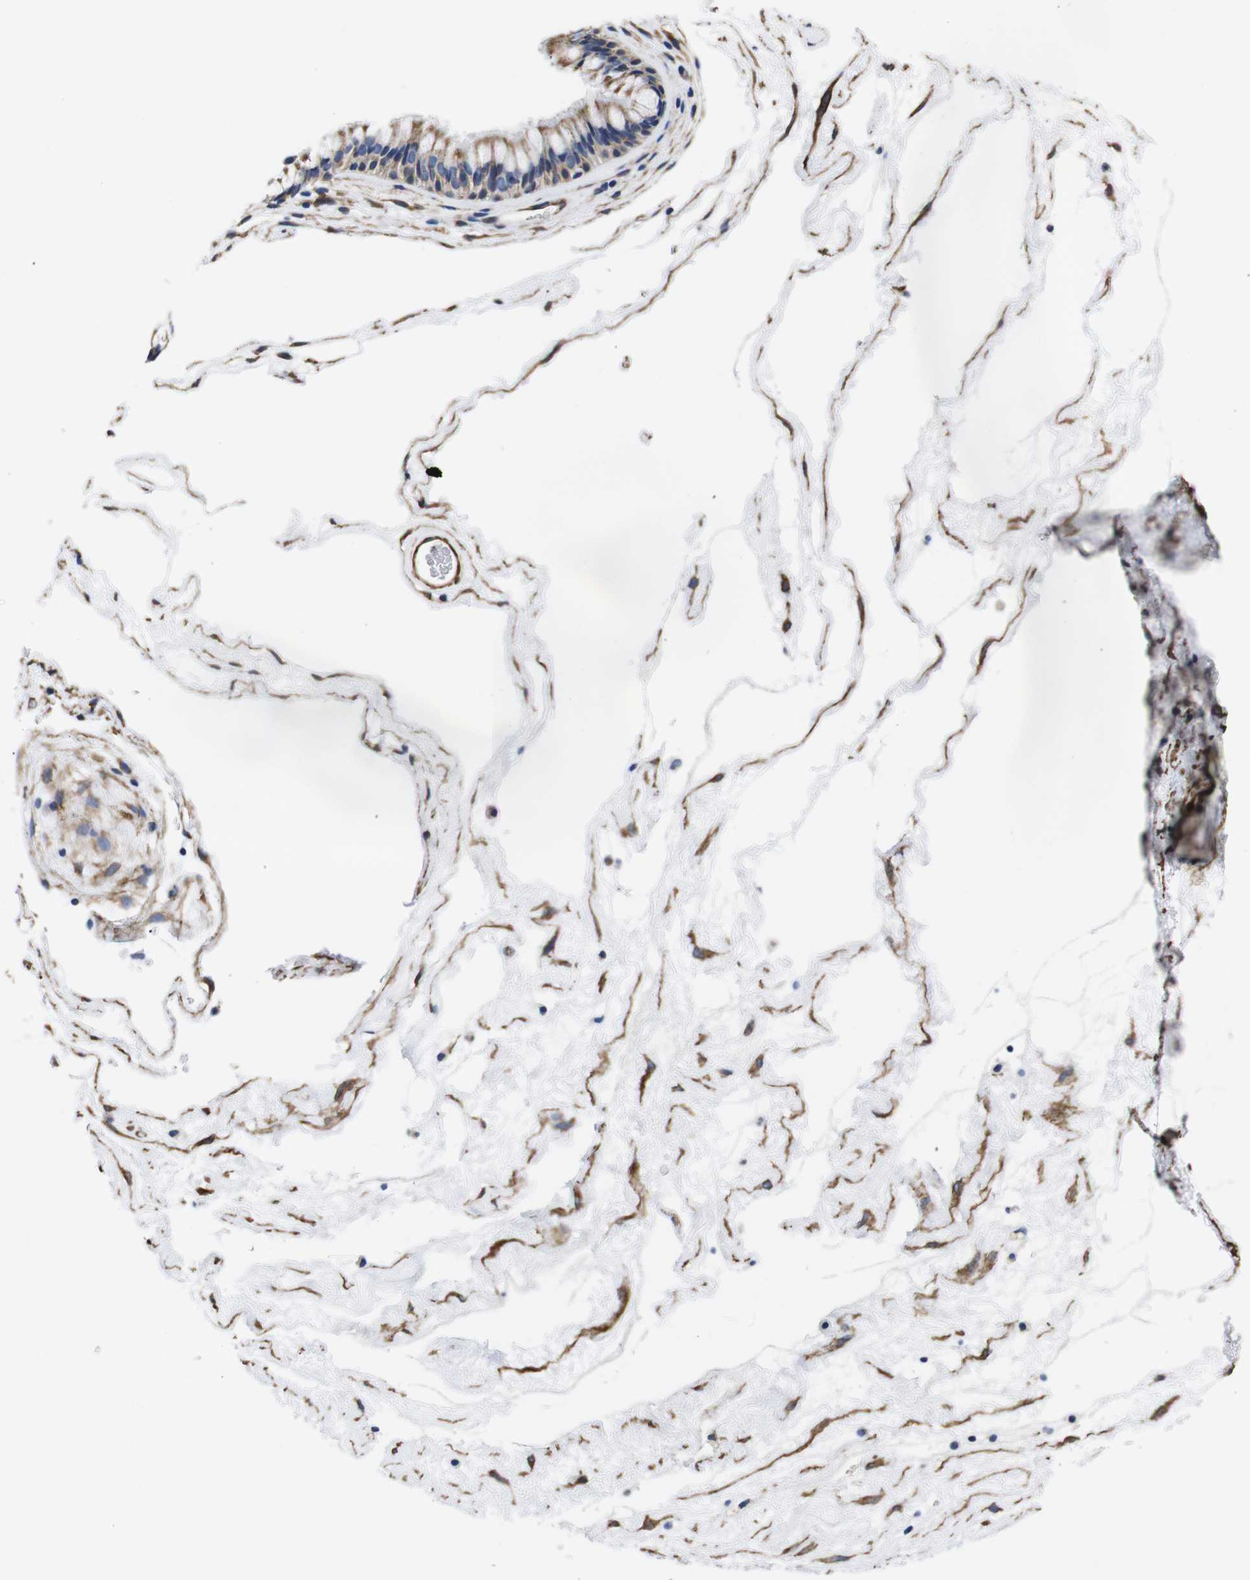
{"staining": {"intensity": "moderate", "quantity": ">75%", "location": "cytoplasmic/membranous"}, "tissue": "nasopharynx", "cell_type": "Respiratory epithelial cells", "image_type": "normal", "snomed": [{"axis": "morphology", "description": "Normal tissue, NOS"}, {"axis": "morphology", "description": "Inflammation, NOS"}, {"axis": "topography", "description": "Nasopharynx"}], "caption": "The histopathology image shows a brown stain indicating the presence of a protein in the cytoplasmic/membranous of respiratory epithelial cells in nasopharynx.", "gene": "WNT10A", "patient": {"sex": "male", "age": 48}}